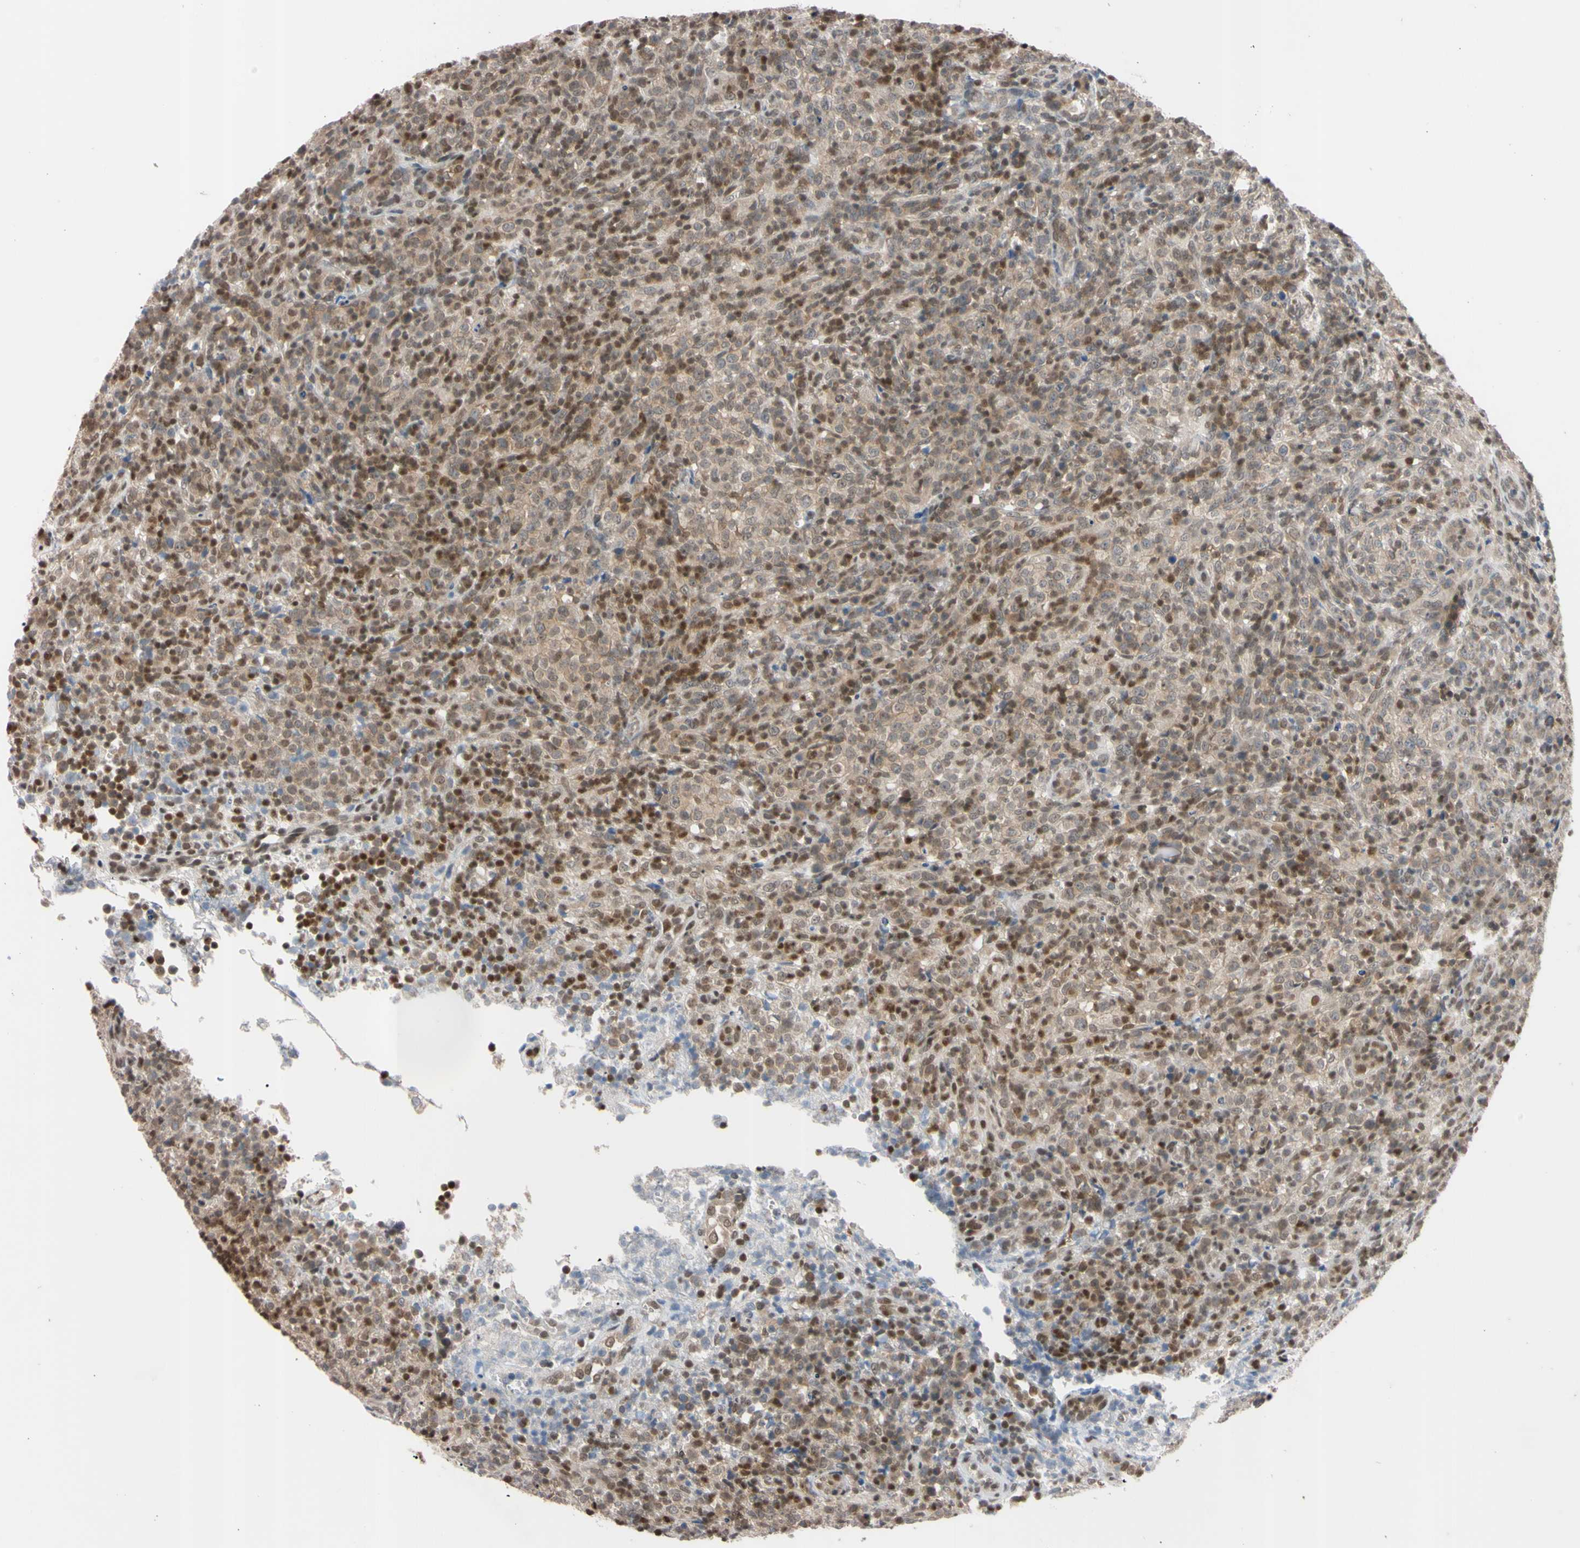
{"staining": {"intensity": "weak", "quantity": ">75%", "location": "cytoplasmic/membranous,nuclear"}, "tissue": "lymphoma", "cell_type": "Tumor cells", "image_type": "cancer", "snomed": [{"axis": "morphology", "description": "Malignant lymphoma, non-Hodgkin's type, High grade"}, {"axis": "topography", "description": "Lymph node"}], "caption": "Immunohistochemical staining of malignant lymphoma, non-Hodgkin's type (high-grade) shows low levels of weak cytoplasmic/membranous and nuclear staining in about >75% of tumor cells. Nuclei are stained in blue.", "gene": "UBE2I", "patient": {"sex": "female", "age": 76}}